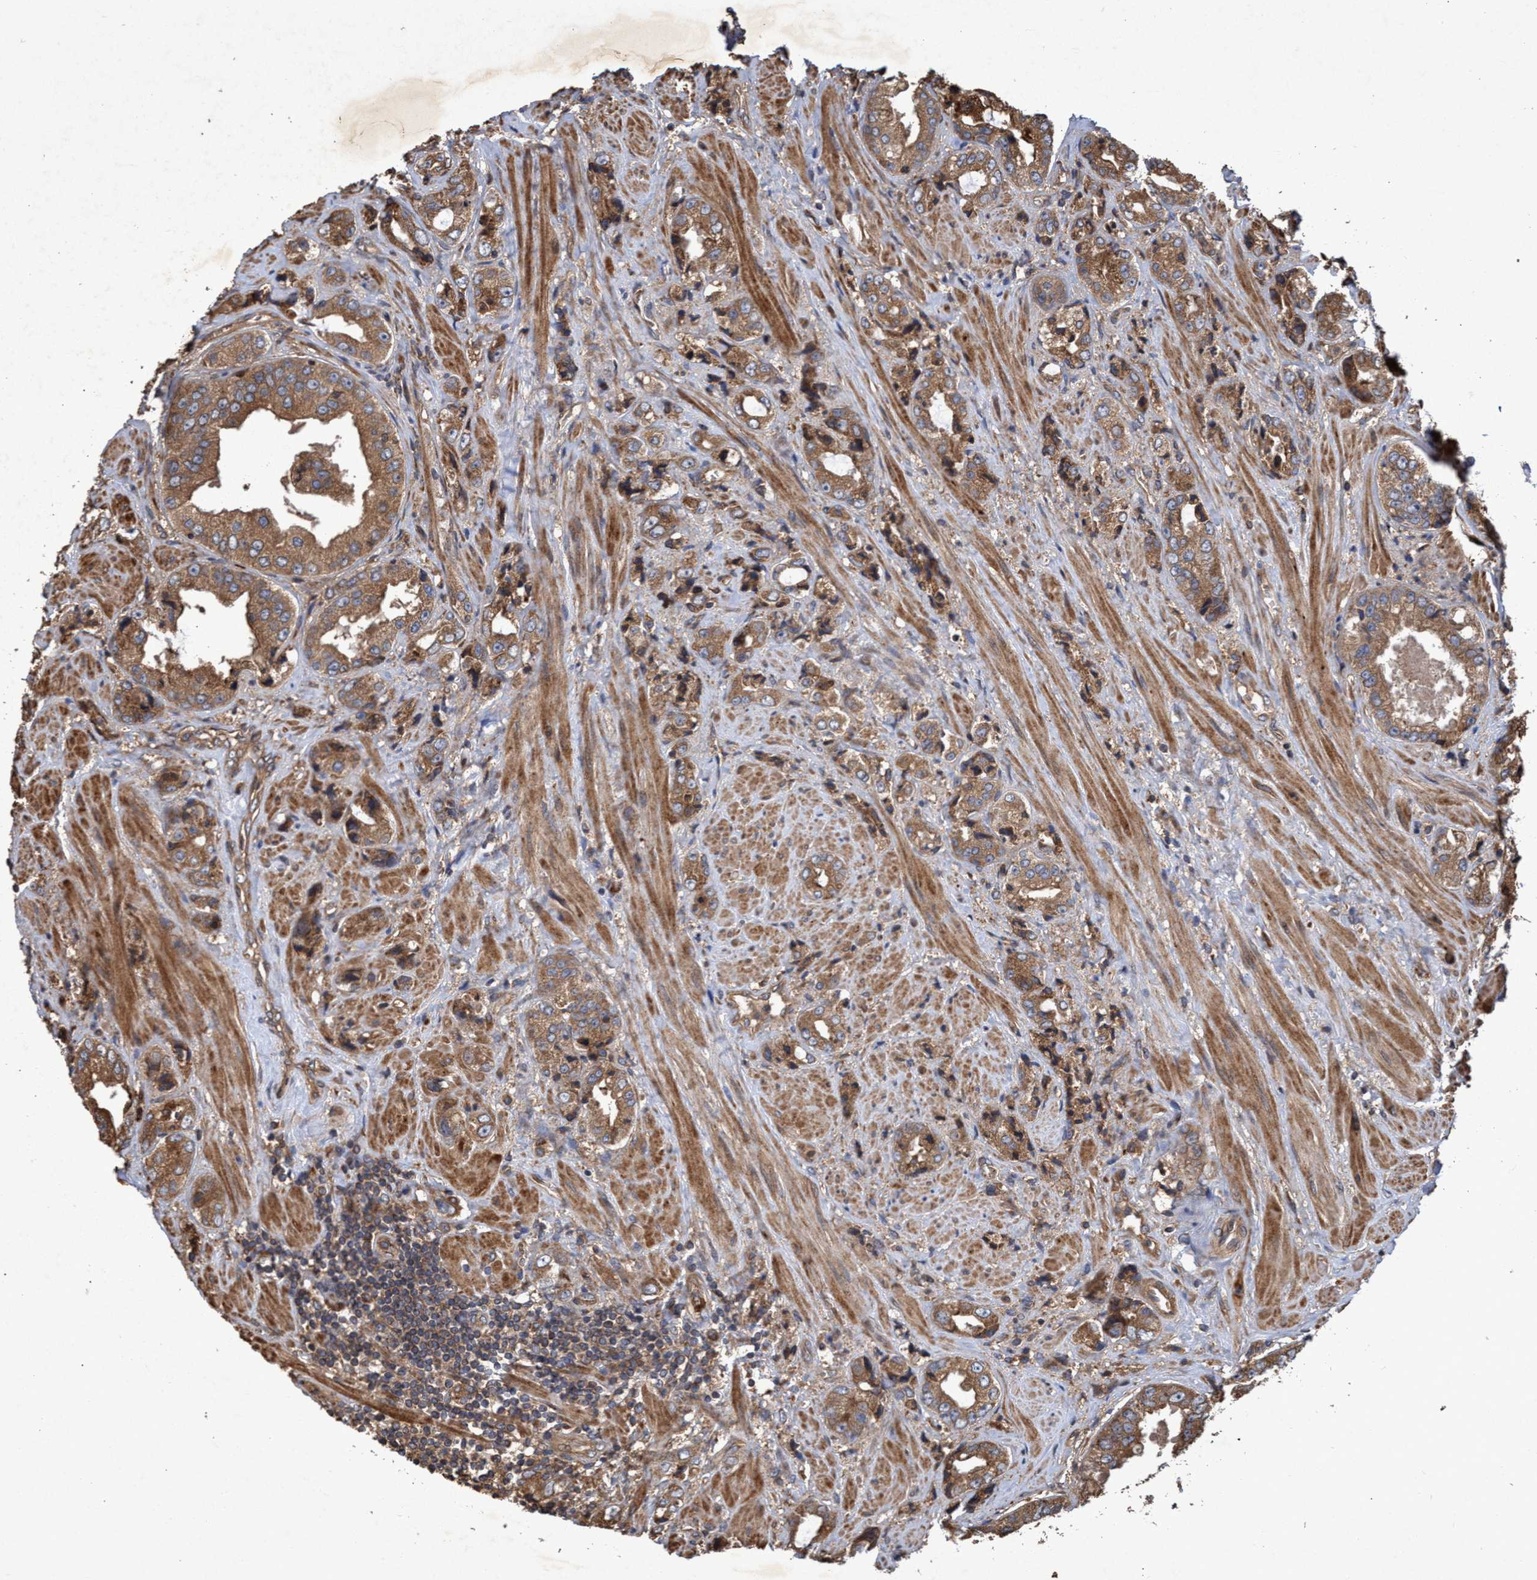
{"staining": {"intensity": "moderate", "quantity": ">75%", "location": "cytoplasmic/membranous"}, "tissue": "prostate cancer", "cell_type": "Tumor cells", "image_type": "cancer", "snomed": [{"axis": "morphology", "description": "Adenocarcinoma, High grade"}, {"axis": "topography", "description": "Prostate"}], "caption": "A brown stain highlights moderate cytoplasmic/membranous positivity of a protein in prostate cancer (high-grade adenocarcinoma) tumor cells.", "gene": "CHMP6", "patient": {"sex": "male", "age": 61}}